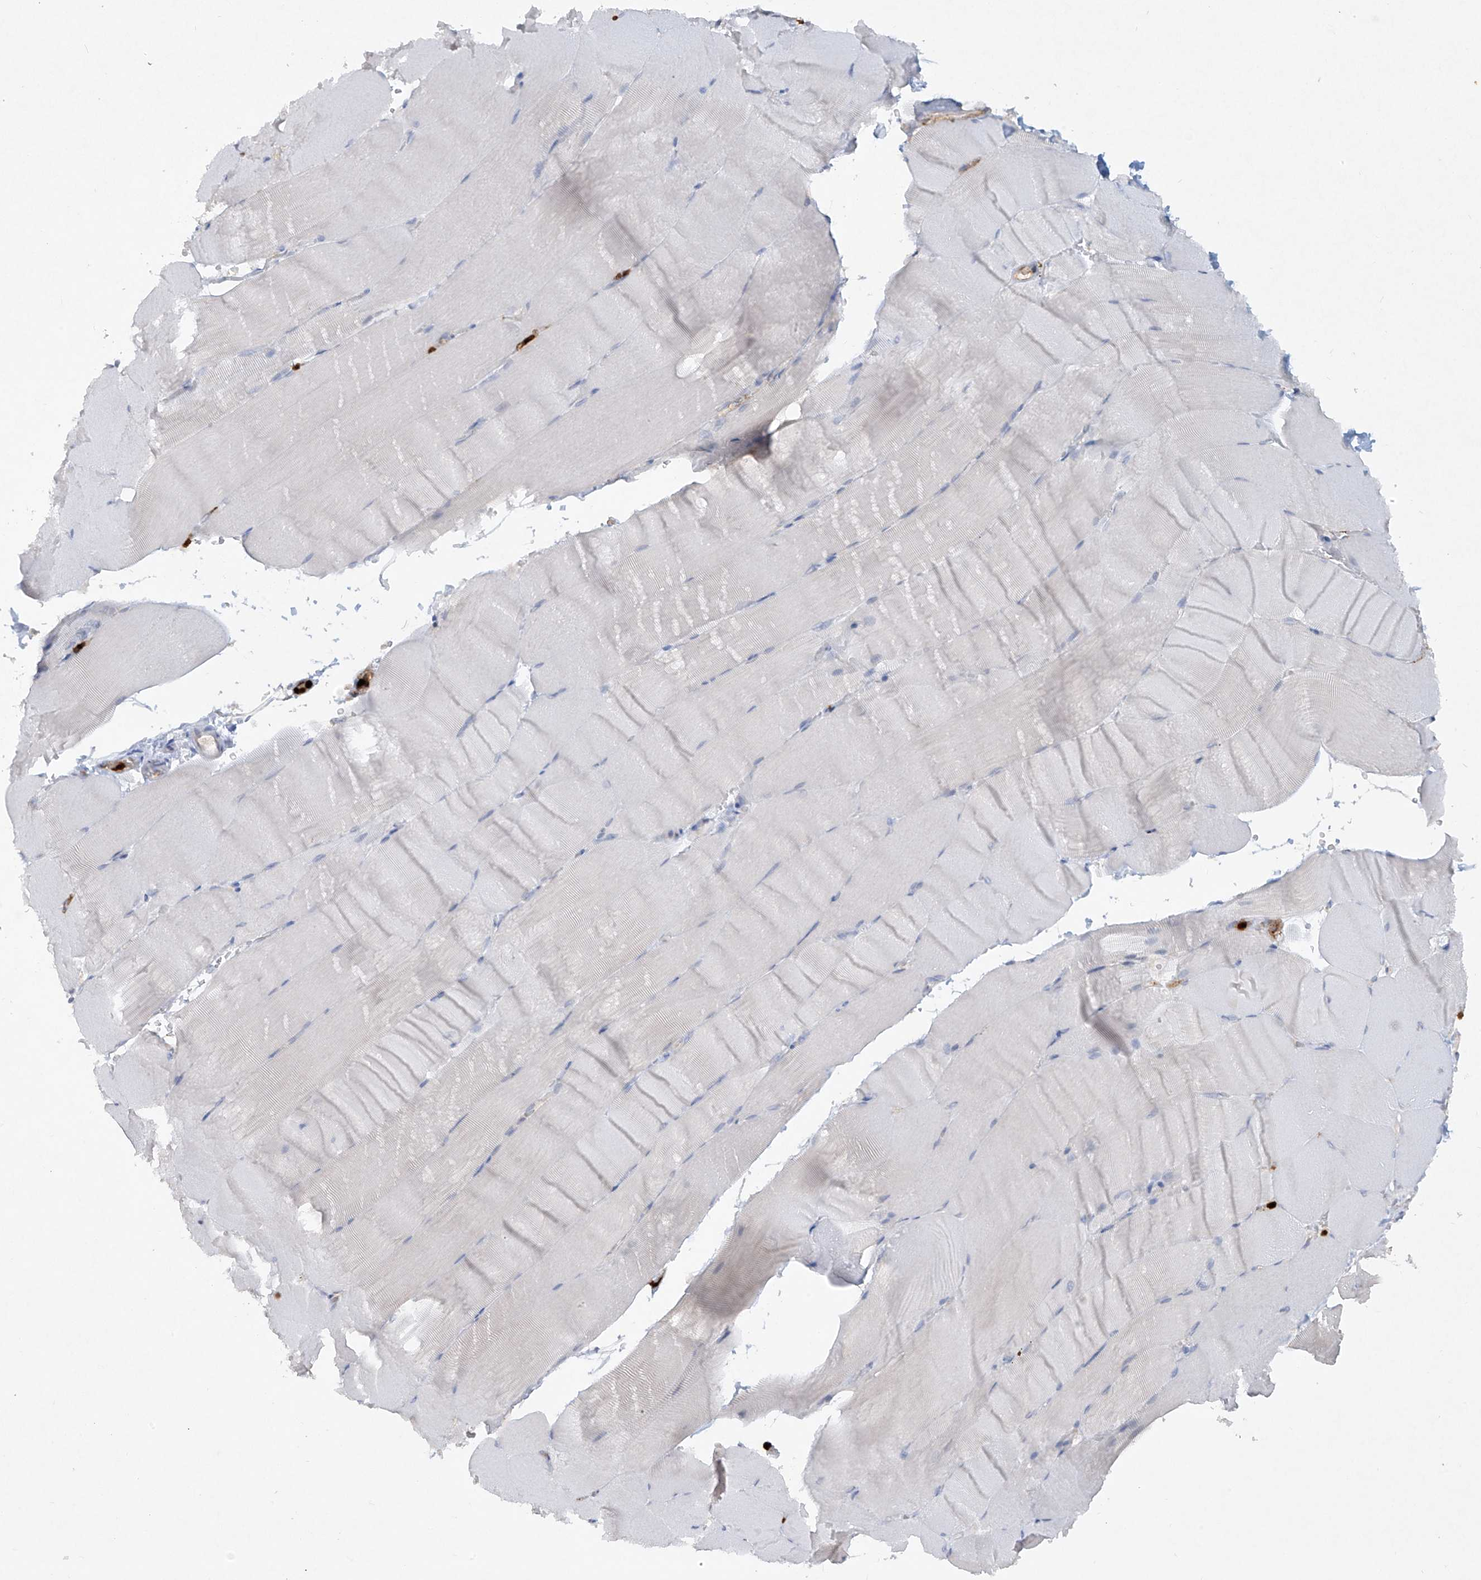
{"staining": {"intensity": "negative", "quantity": "none", "location": "none"}, "tissue": "skeletal muscle", "cell_type": "Myocytes", "image_type": "normal", "snomed": [{"axis": "morphology", "description": "Normal tissue, NOS"}, {"axis": "topography", "description": "Skeletal muscle"}, {"axis": "topography", "description": "Parathyroid gland"}], "caption": "DAB immunohistochemical staining of normal human skeletal muscle demonstrates no significant expression in myocytes.", "gene": "FCGR3A", "patient": {"sex": "female", "age": 37}}